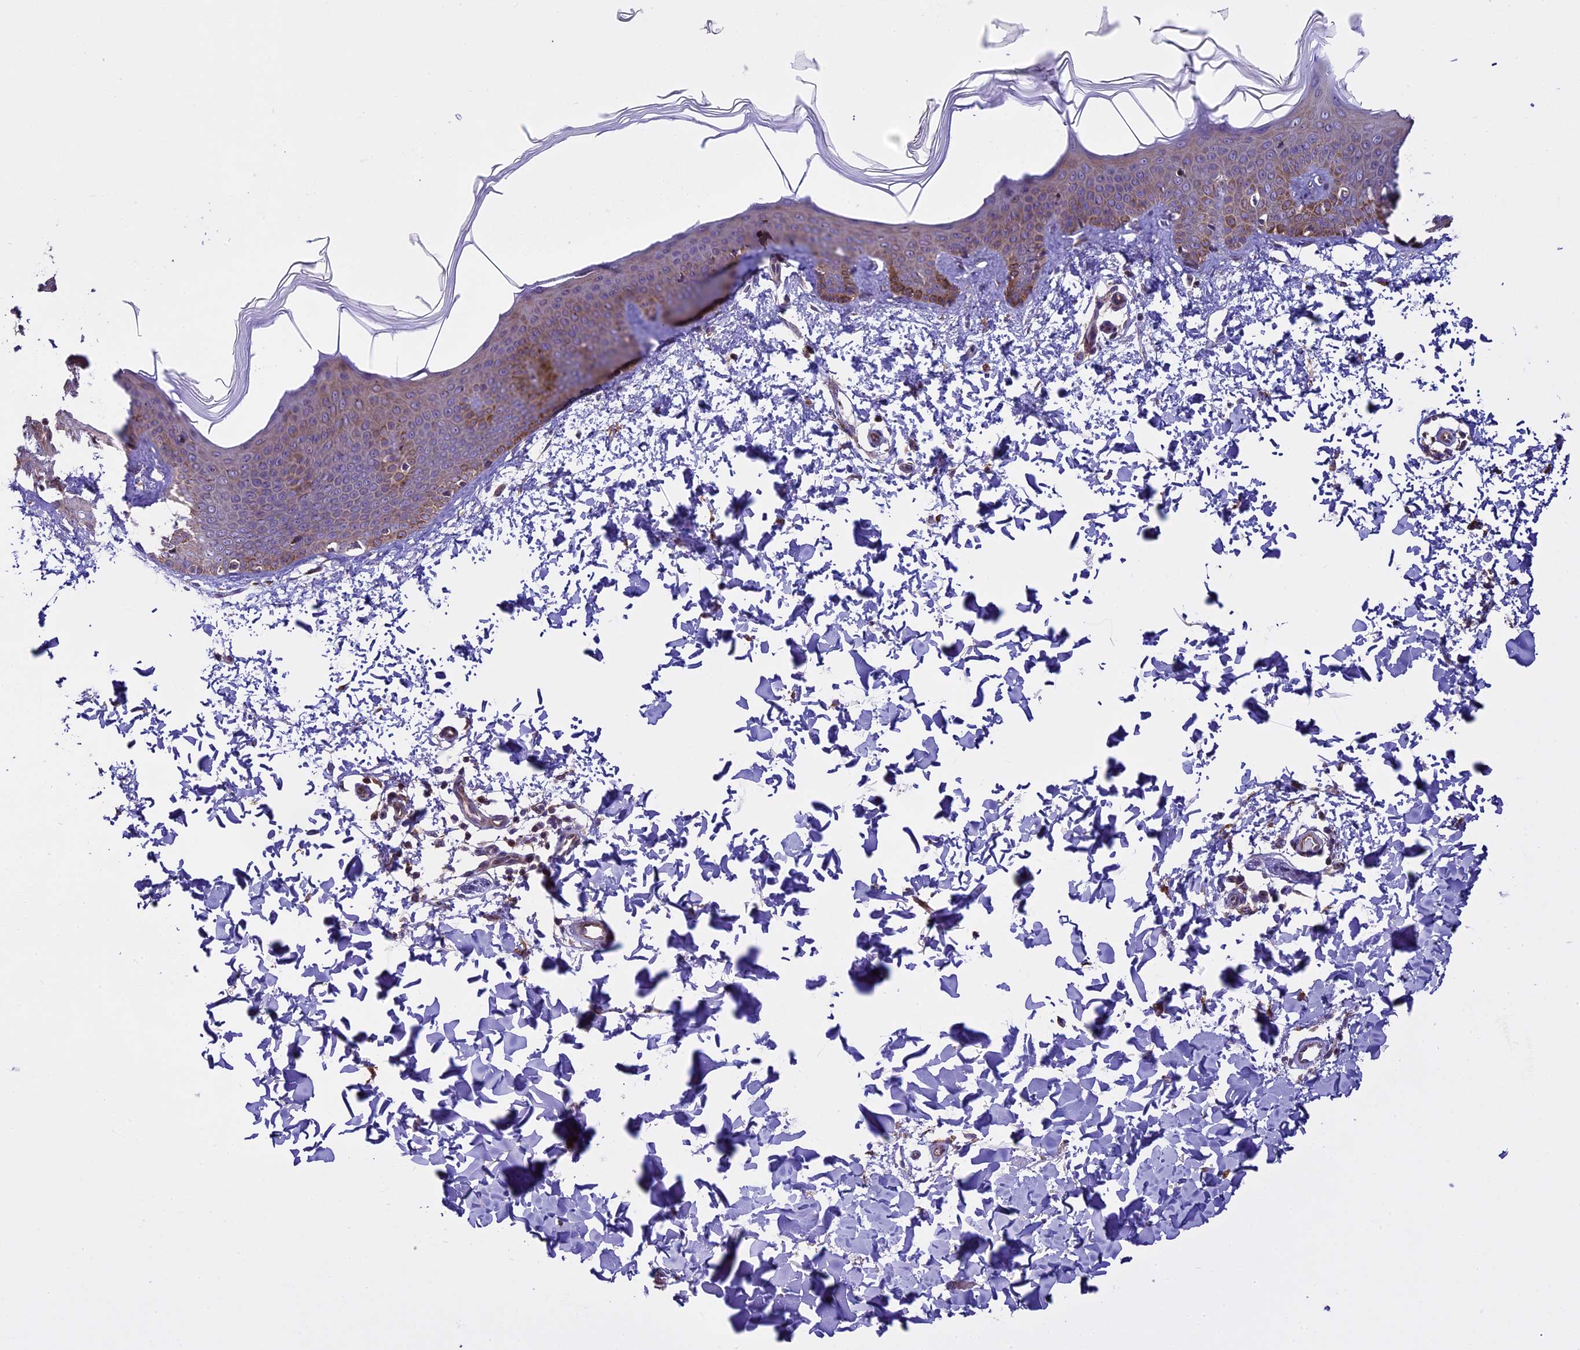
{"staining": {"intensity": "moderate", "quantity": ">75%", "location": "cytoplasmic/membranous"}, "tissue": "skin", "cell_type": "Fibroblasts", "image_type": "normal", "snomed": [{"axis": "morphology", "description": "Normal tissue, NOS"}, {"axis": "topography", "description": "Skin"}], "caption": "Immunohistochemistry micrograph of normal skin: human skin stained using IHC demonstrates medium levels of moderate protein expression localized specifically in the cytoplasmic/membranous of fibroblasts, appearing as a cytoplasmic/membranous brown color.", "gene": "SPIRE1", "patient": {"sex": "male", "age": 36}}